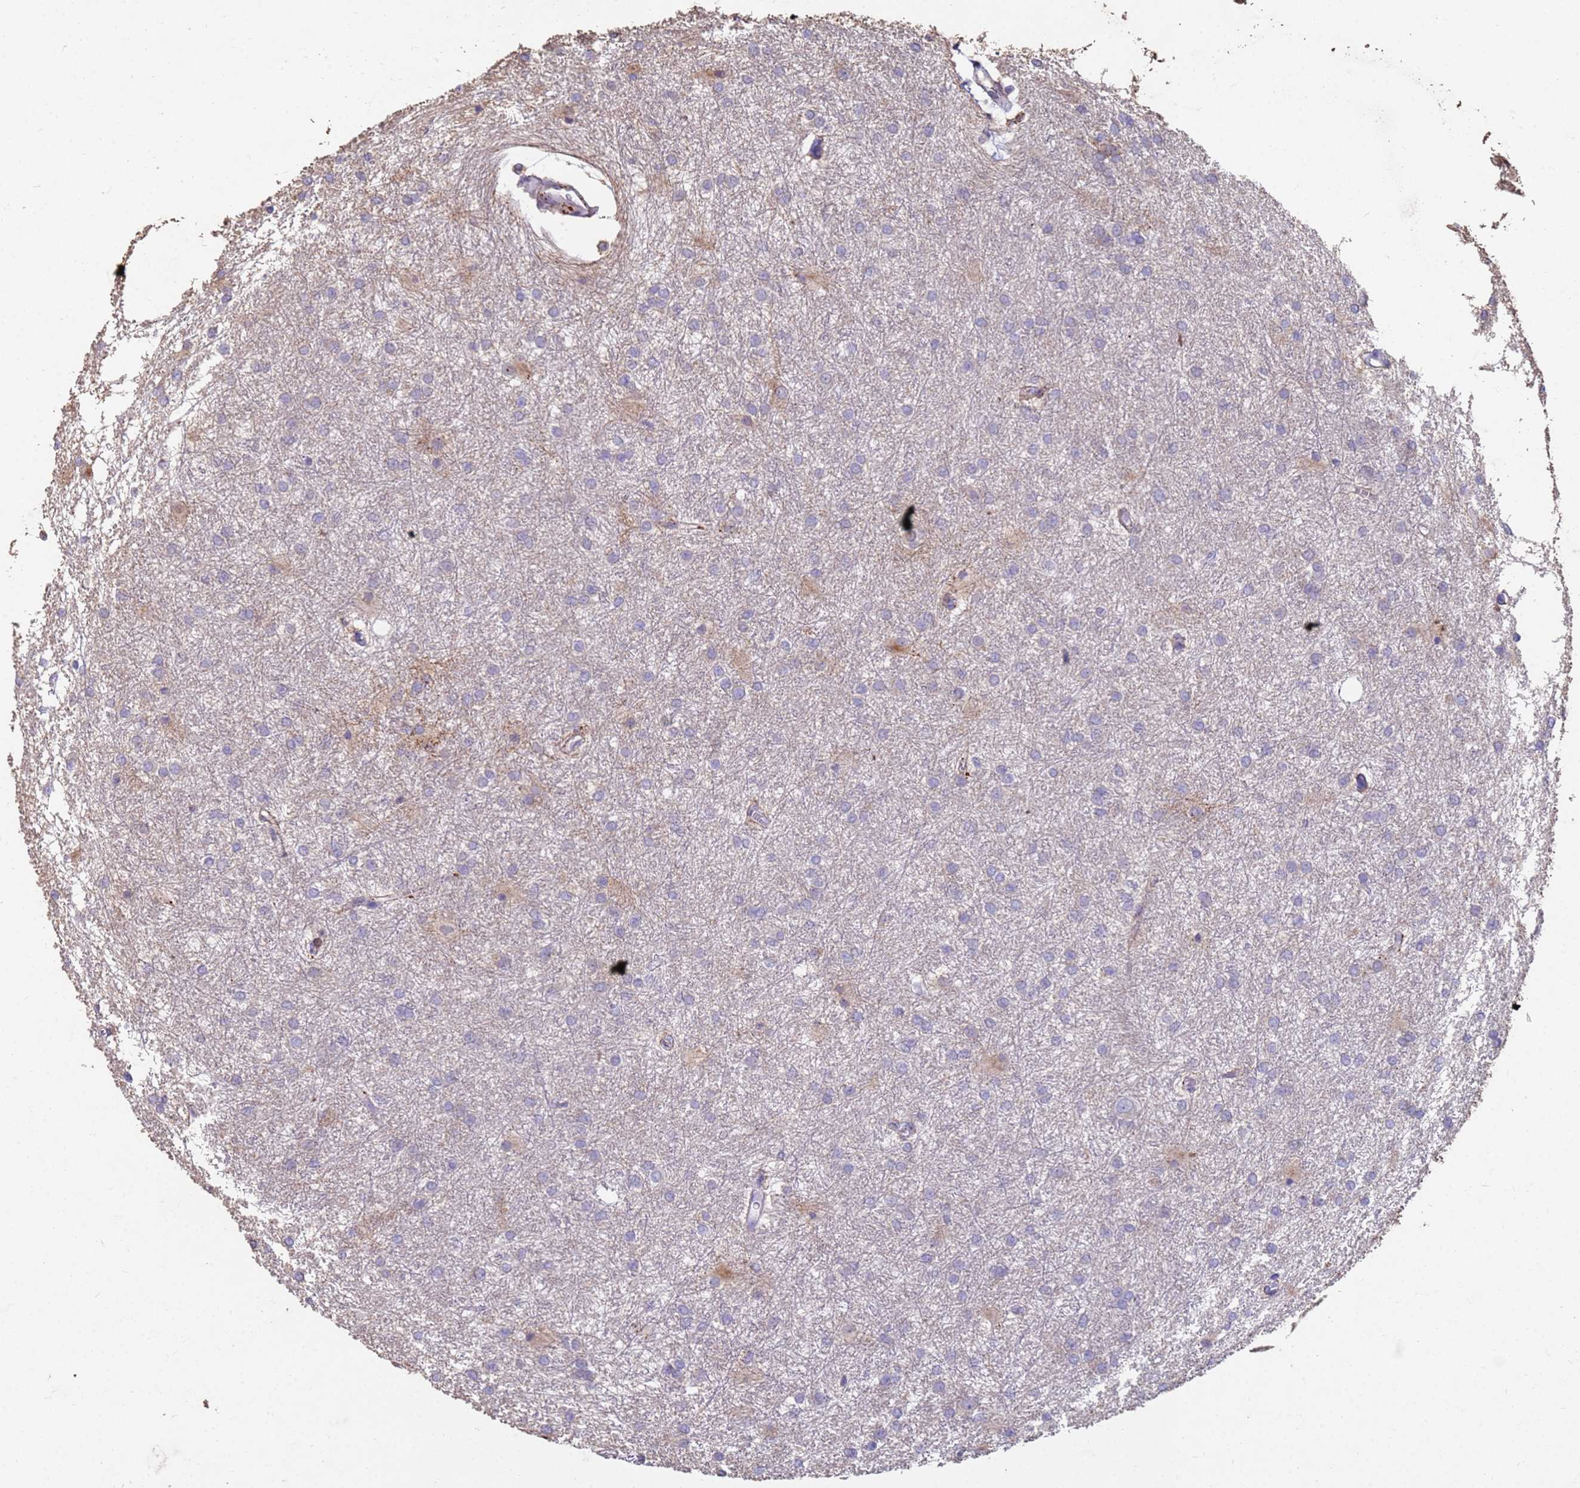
{"staining": {"intensity": "negative", "quantity": "none", "location": "none"}, "tissue": "glioma", "cell_type": "Tumor cells", "image_type": "cancer", "snomed": [{"axis": "morphology", "description": "Glioma, malignant, High grade"}, {"axis": "topography", "description": "Brain"}], "caption": "Glioma stained for a protein using immunohistochemistry (IHC) displays no staining tumor cells.", "gene": "SLC25A15", "patient": {"sex": "female", "age": 50}}